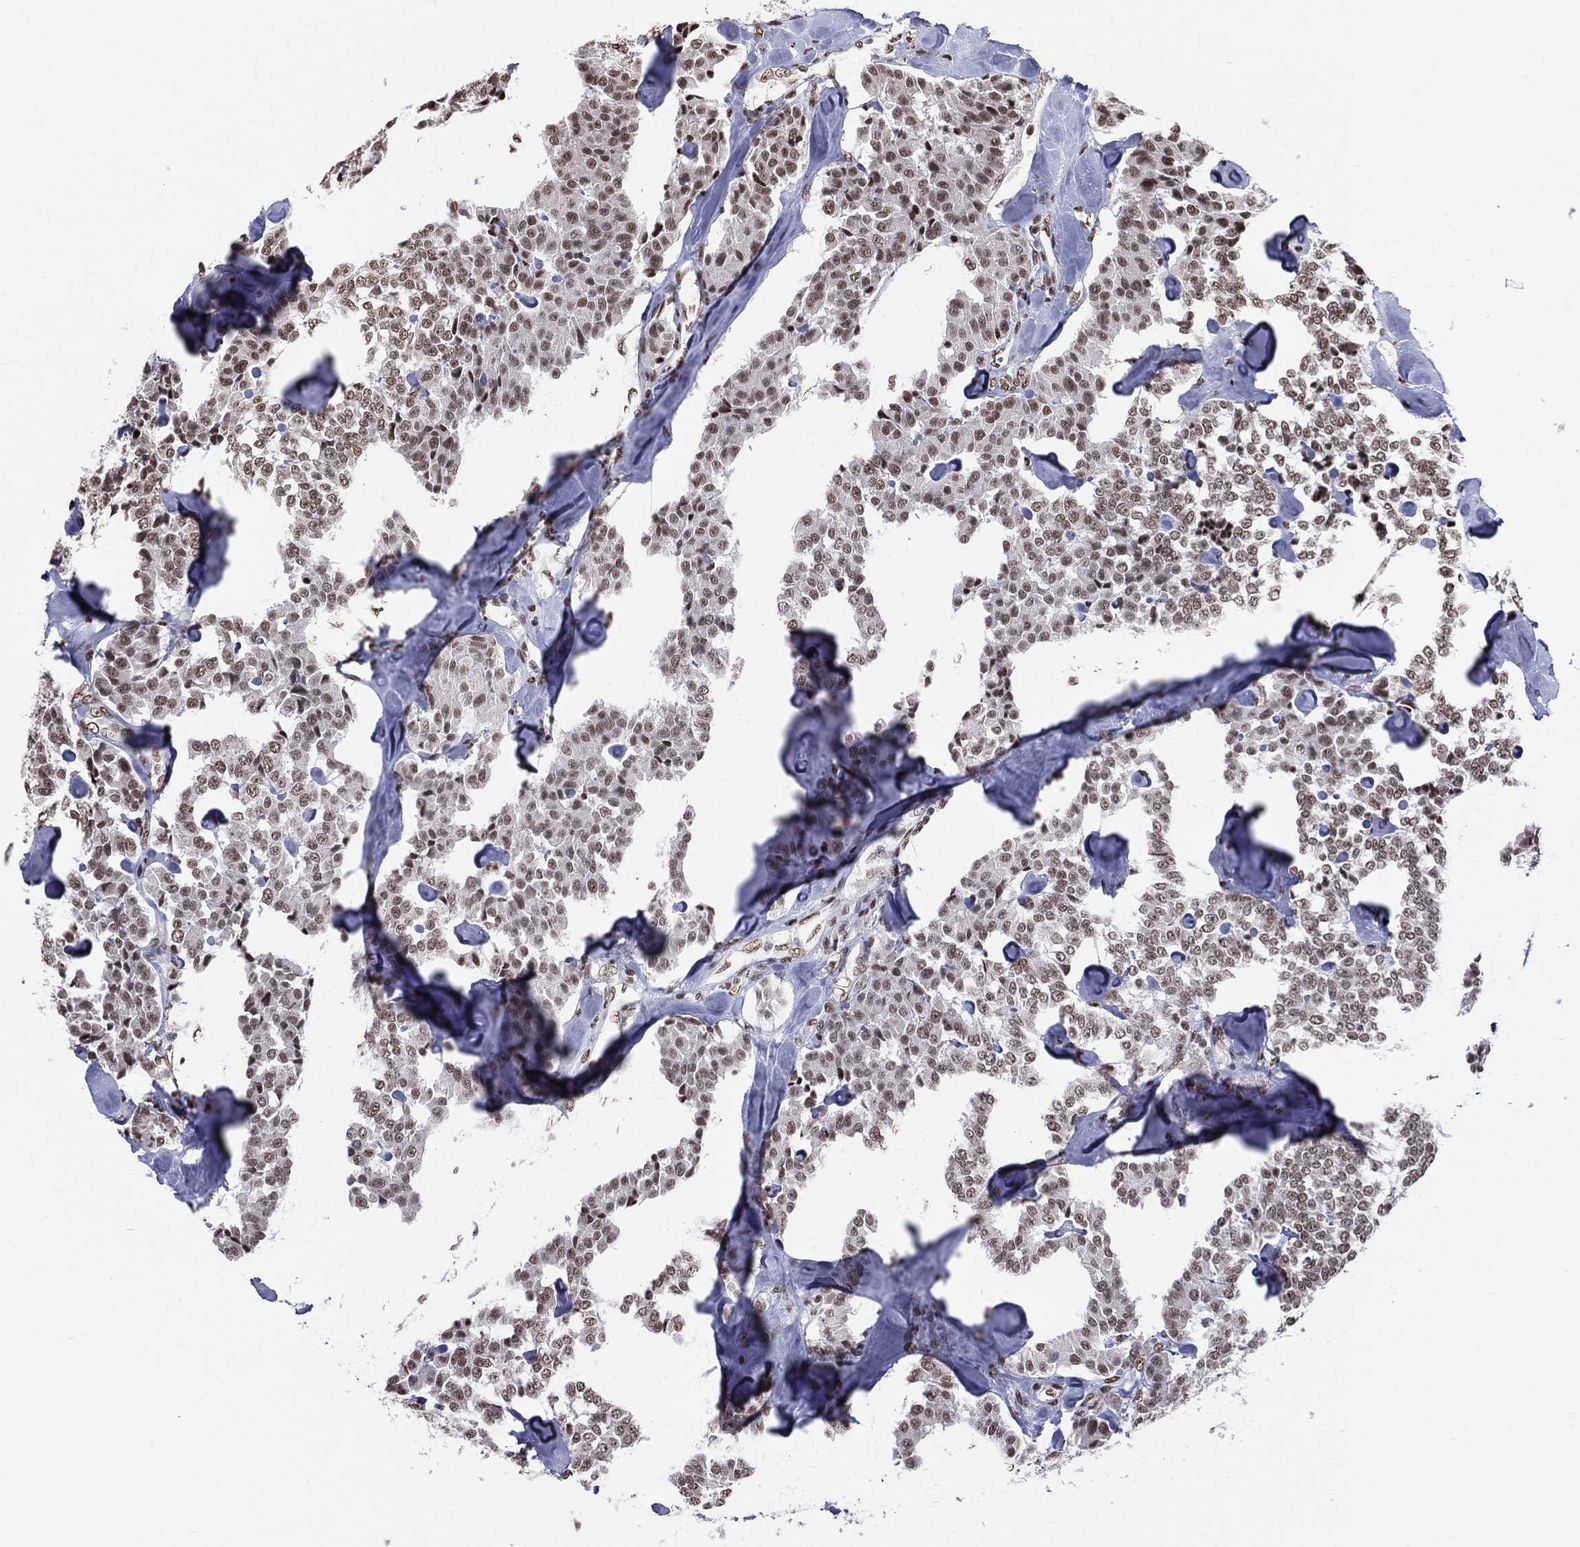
{"staining": {"intensity": "moderate", "quantity": ">75%", "location": "nuclear"}, "tissue": "carcinoid", "cell_type": "Tumor cells", "image_type": "cancer", "snomed": [{"axis": "morphology", "description": "Carcinoid, malignant, NOS"}, {"axis": "topography", "description": "Pancreas"}], "caption": "Immunohistochemistry (IHC) photomicrograph of neoplastic tissue: human carcinoid stained using immunohistochemistry demonstrates medium levels of moderate protein expression localized specifically in the nuclear of tumor cells, appearing as a nuclear brown color.", "gene": "ZNF7", "patient": {"sex": "male", "age": 41}}